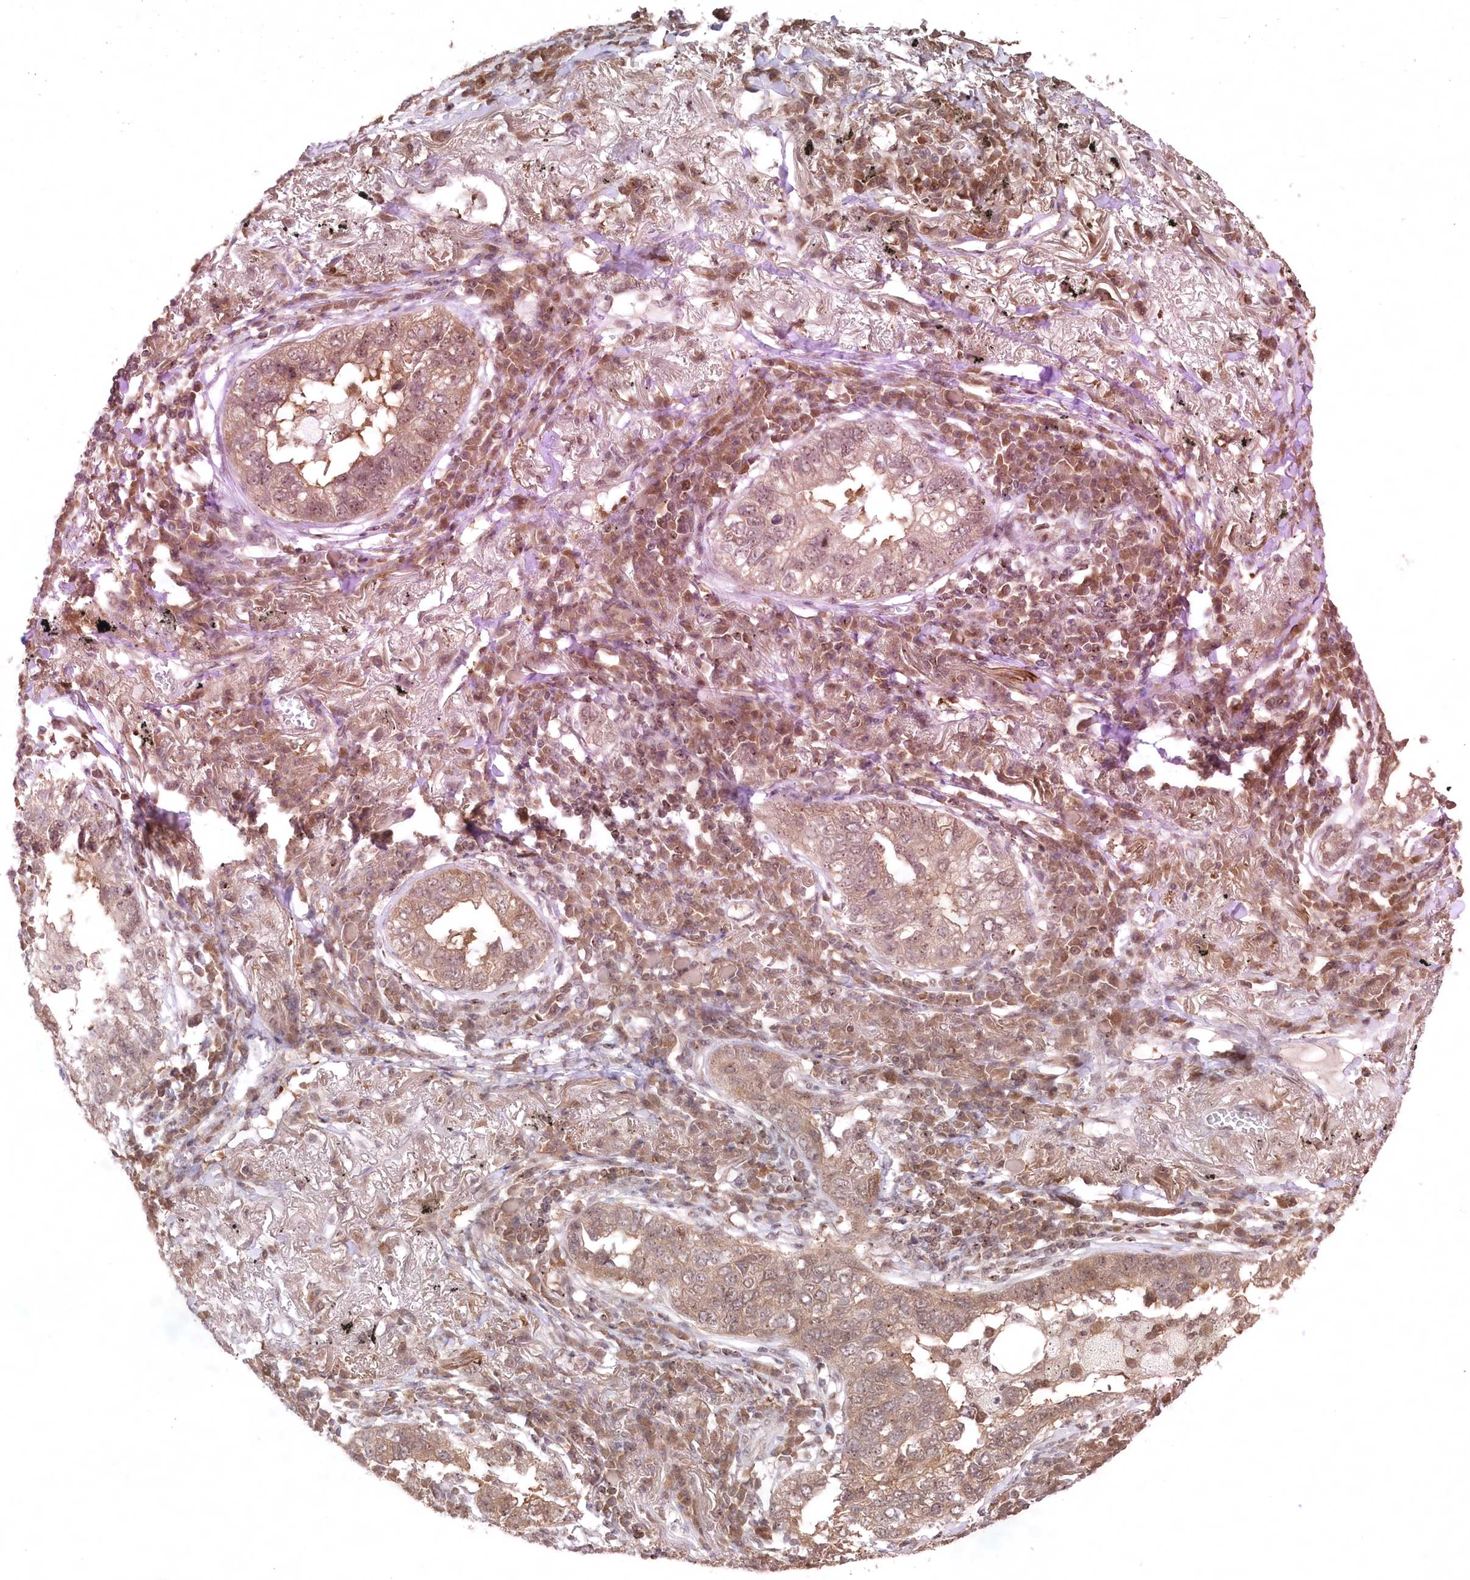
{"staining": {"intensity": "moderate", "quantity": ">75%", "location": "cytoplasmic/membranous"}, "tissue": "lung cancer", "cell_type": "Tumor cells", "image_type": "cancer", "snomed": [{"axis": "morphology", "description": "Adenocarcinoma, NOS"}, {"axis": "topography", "description": "Lung"}], "caption": "Immunohistochemical staining of human lung cancer displays medium levels of moderate cytoplasmic/membranous protein expression in about >75% of tumor cells.", "gene": "CCSER2", "patient": {"sex": "male", "age": 65}}